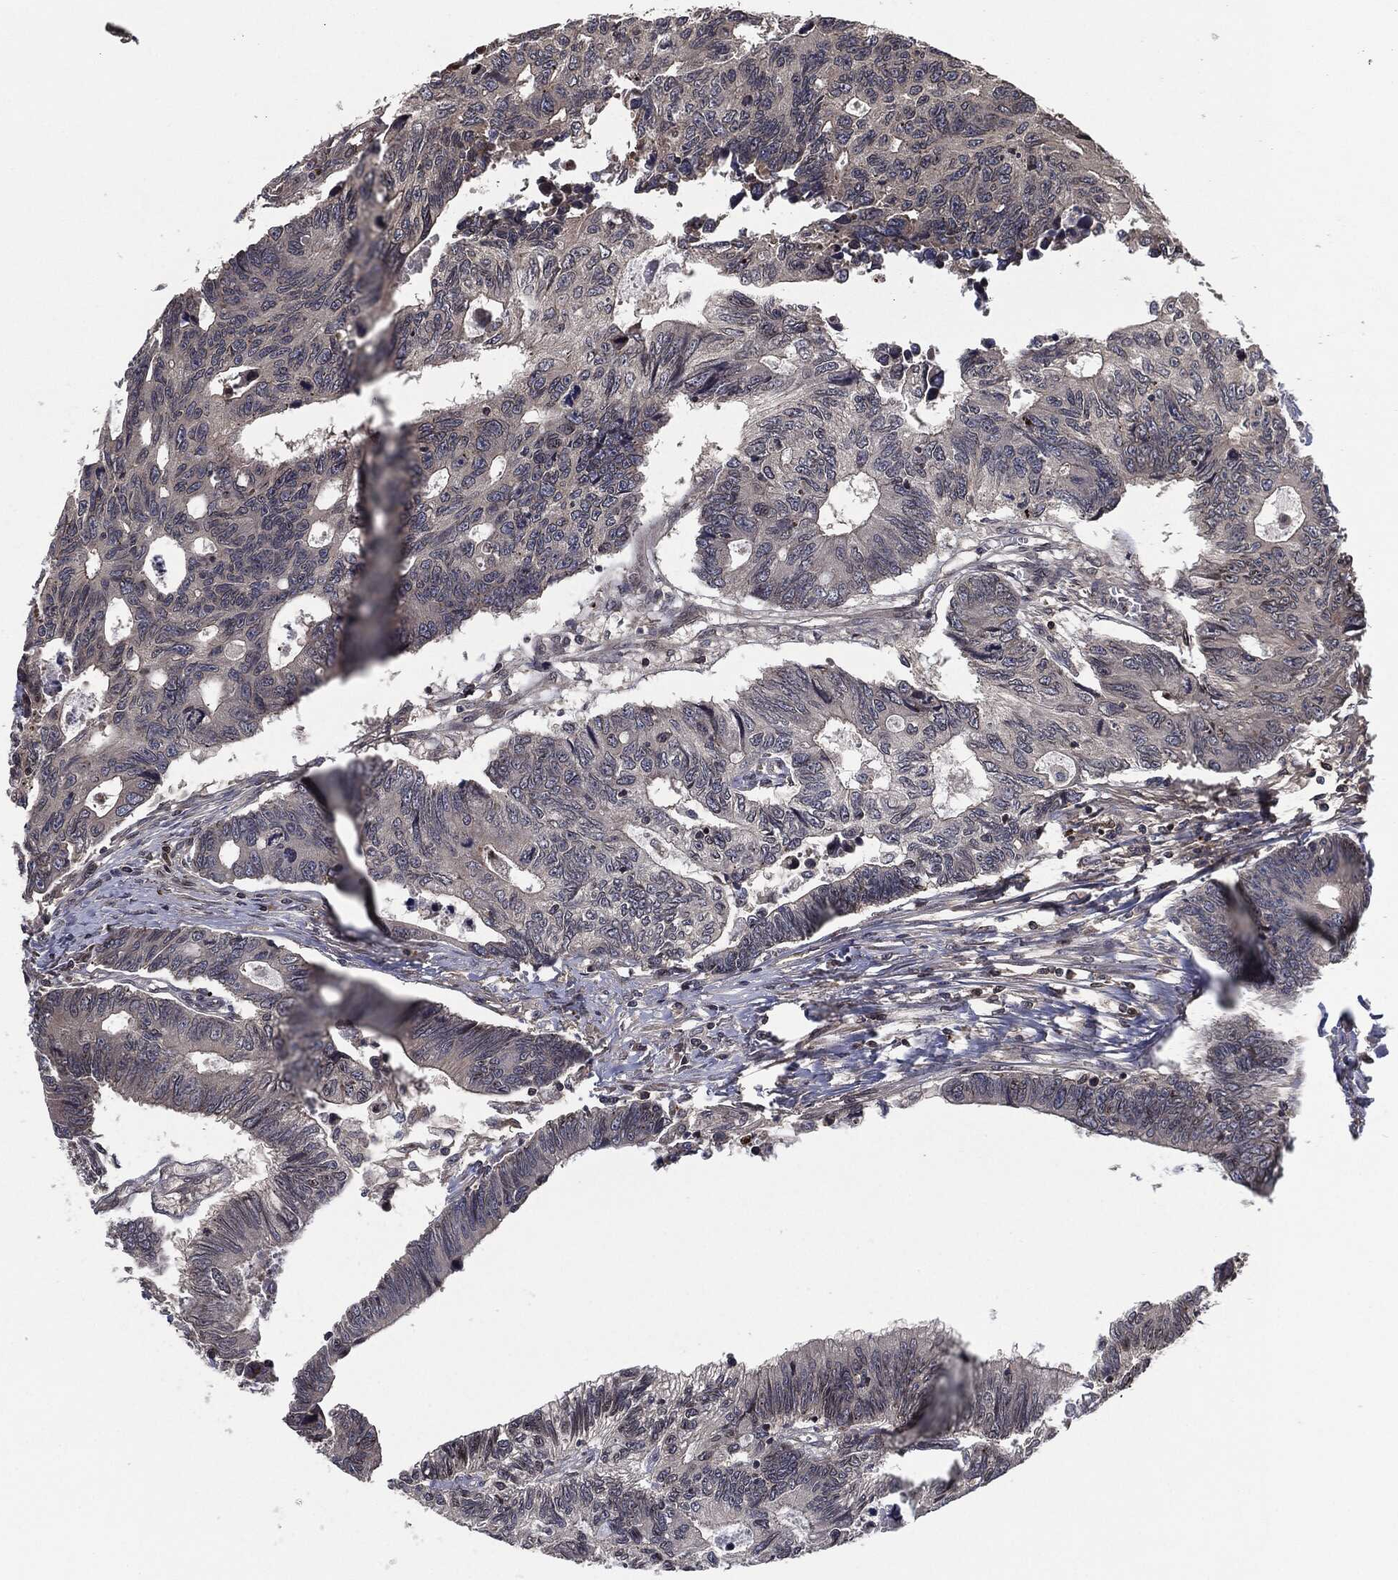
{"staining": {"intensity": "moderate", "quantity": "<25%", "location": "cytoplasmic/membranous"}, "tissue": "colorectal cancer", "cell_type": "Tumor cells", "image_type": "cancer", "snomed": [{"axis": "morphology", "description": "Adenocarcinoma, NOS"}, {"axis": "topography", "description": "Colon"}], "caption": "There is low levels of moderate cytoplasmic/membranous staining in tumor cells of colorectal cancer, as demonstrated by immunohistochemical staining (brown color).", "gene": "UBR1", "patient": {"sex": "female", "age": 77}}